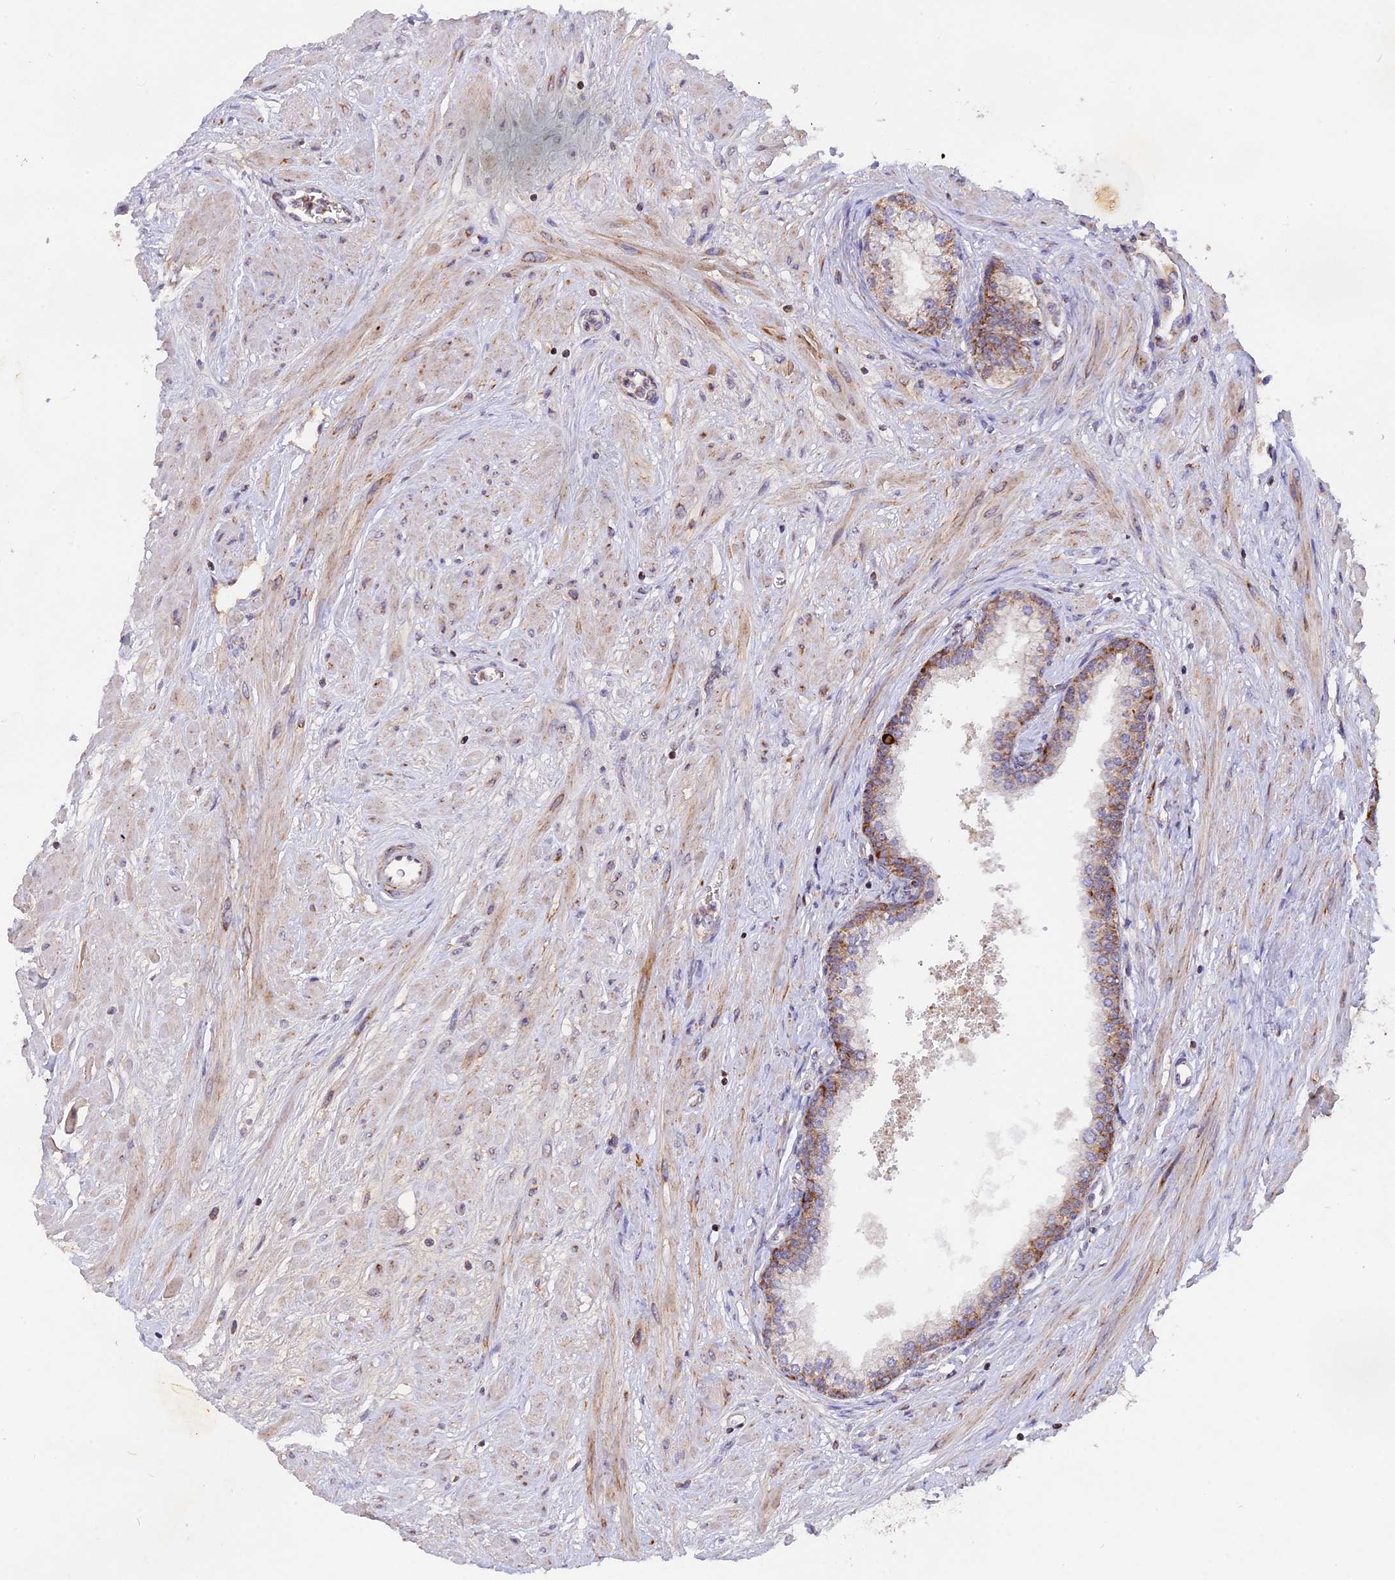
{"staining": {"intensity": "moderate", "quantity": "25%-75%", "location": "cytoplasmic/membranous"}, "tissue": "prostate", "cell_type": "Glandular cells", "image_type": "normal", "snomed": [{"axis": "morphology", "description": "Normal tissue, NOS"}, {"axis": "topography", "description": "Prostate"}], "caption": "Glandular cells display moderate cytoplasmic/membranous expression in approximately 25%-75% of cells in benign prostate.", "gene": "MPV17L", "patient": {"sex": "male", "age": 60}}